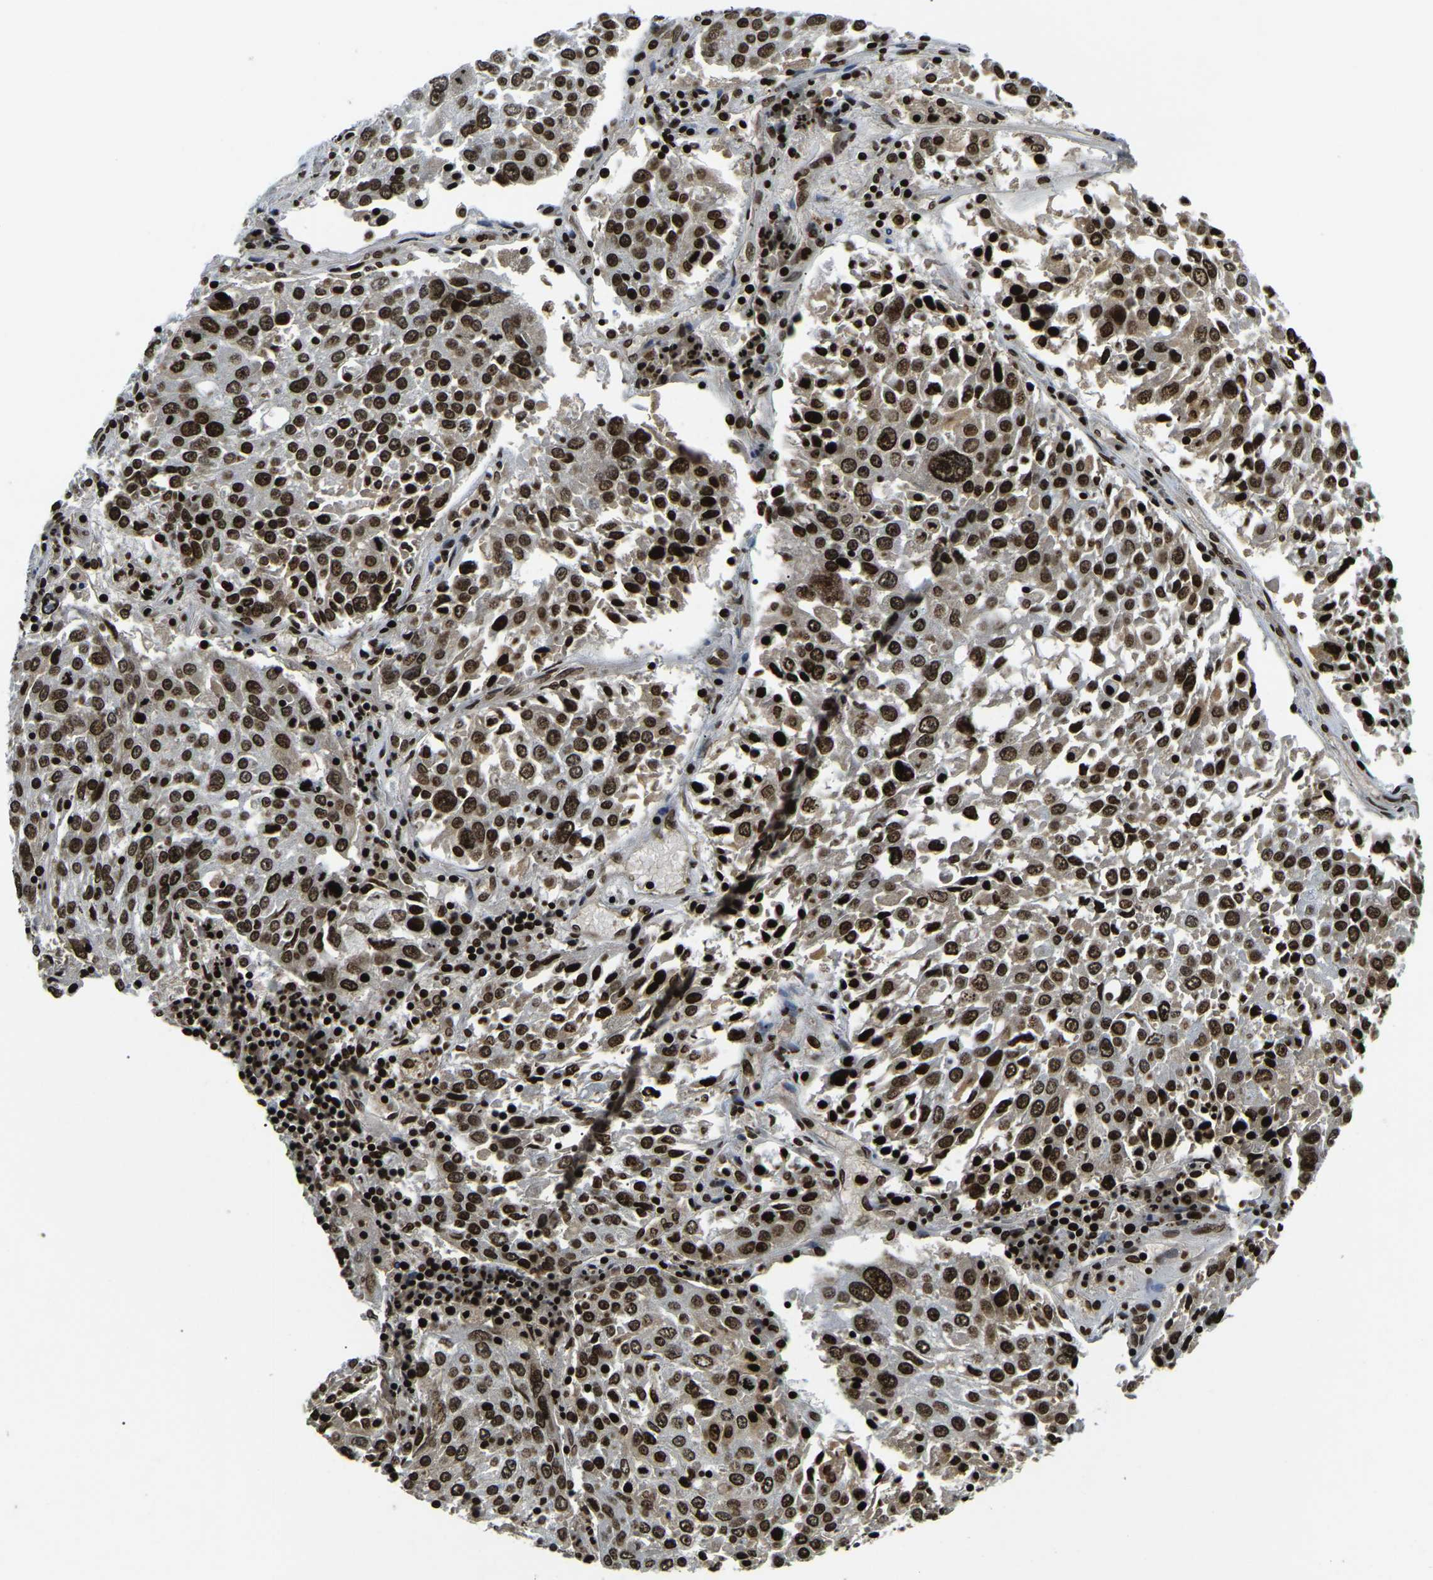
{"staining": {"intensity": "strong", "quantity": ">75%", "location": "nuclear"}, "tissue": "lung cancer", "cell_type": "Tumor cells", "image_type": "cancer", "snomed": [{"axis": "morphology", "description": "Squamous cell carcinoma, NOS"}, {"axis": "topography", "description": "Lung"}], "caption": "Immunohistochemistry staining of squamous cell carcinoma (lung), which displays high levels of strong nuclear positivity in about >75% of tumor cells indicating strong nuclear protein expression. The staining was performed using DAB (brown) for protein detection and nuclei were counterstained in hematoxylin (blue).", "gene": "LRRC61", "patient": {"sex": "male", "age": 65}}